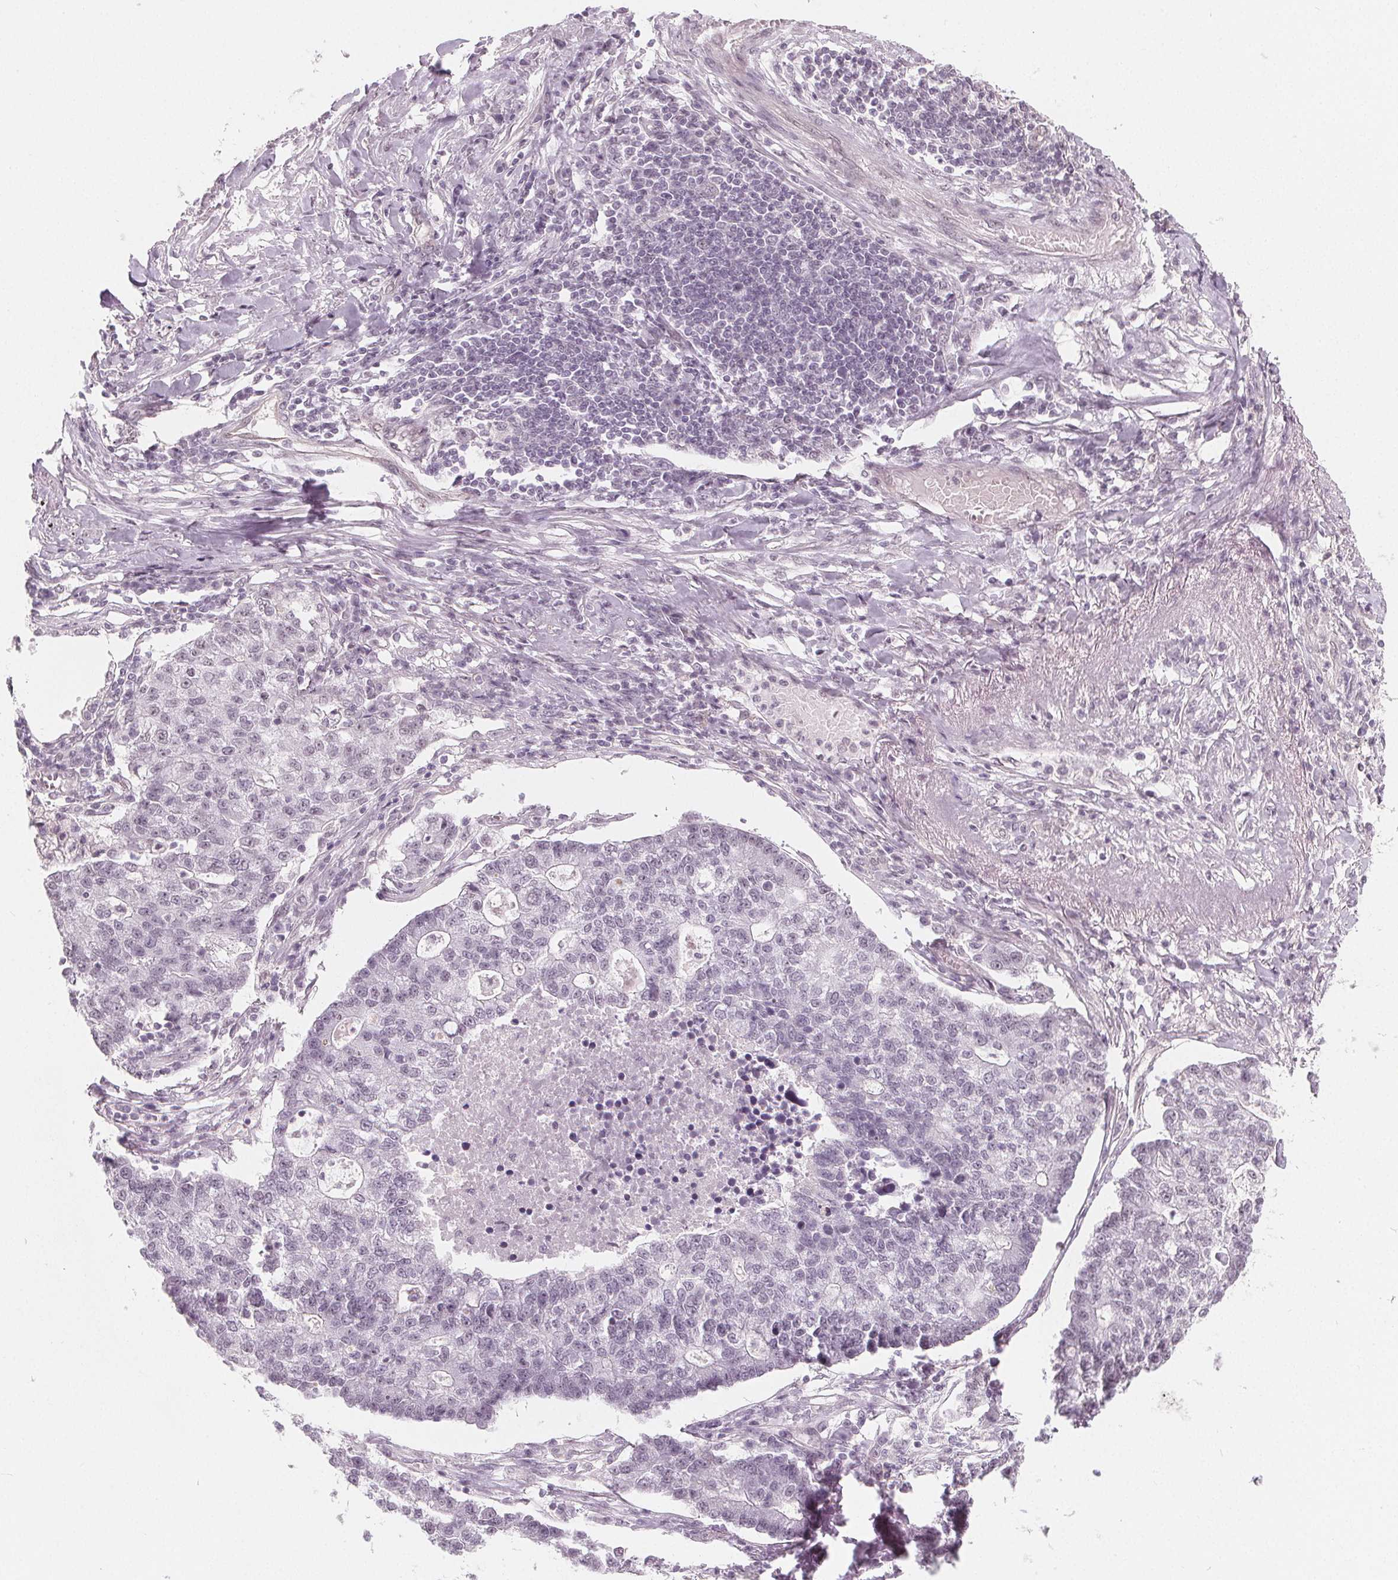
{"staining": {"intensity": "negative", "quantity": "none", "location": "none"}, "tissue": "lung cancer", "cell_type": "Tumor cells", "image_type": "cancer", "snomed": [{"axis": "morphology", "description": "Adenocarcinoma, NOS"}, {"axis": "topography", "description": "Lung"}], "caption": "This micrograph is of lung adenocarcinoma stained with IHC to label a protein in brown with the nuclei are counter-stained blue. There is no expression in tumor cells.", "gene": "NUP210L", "patient": {"sex": "male", "age": 57}}